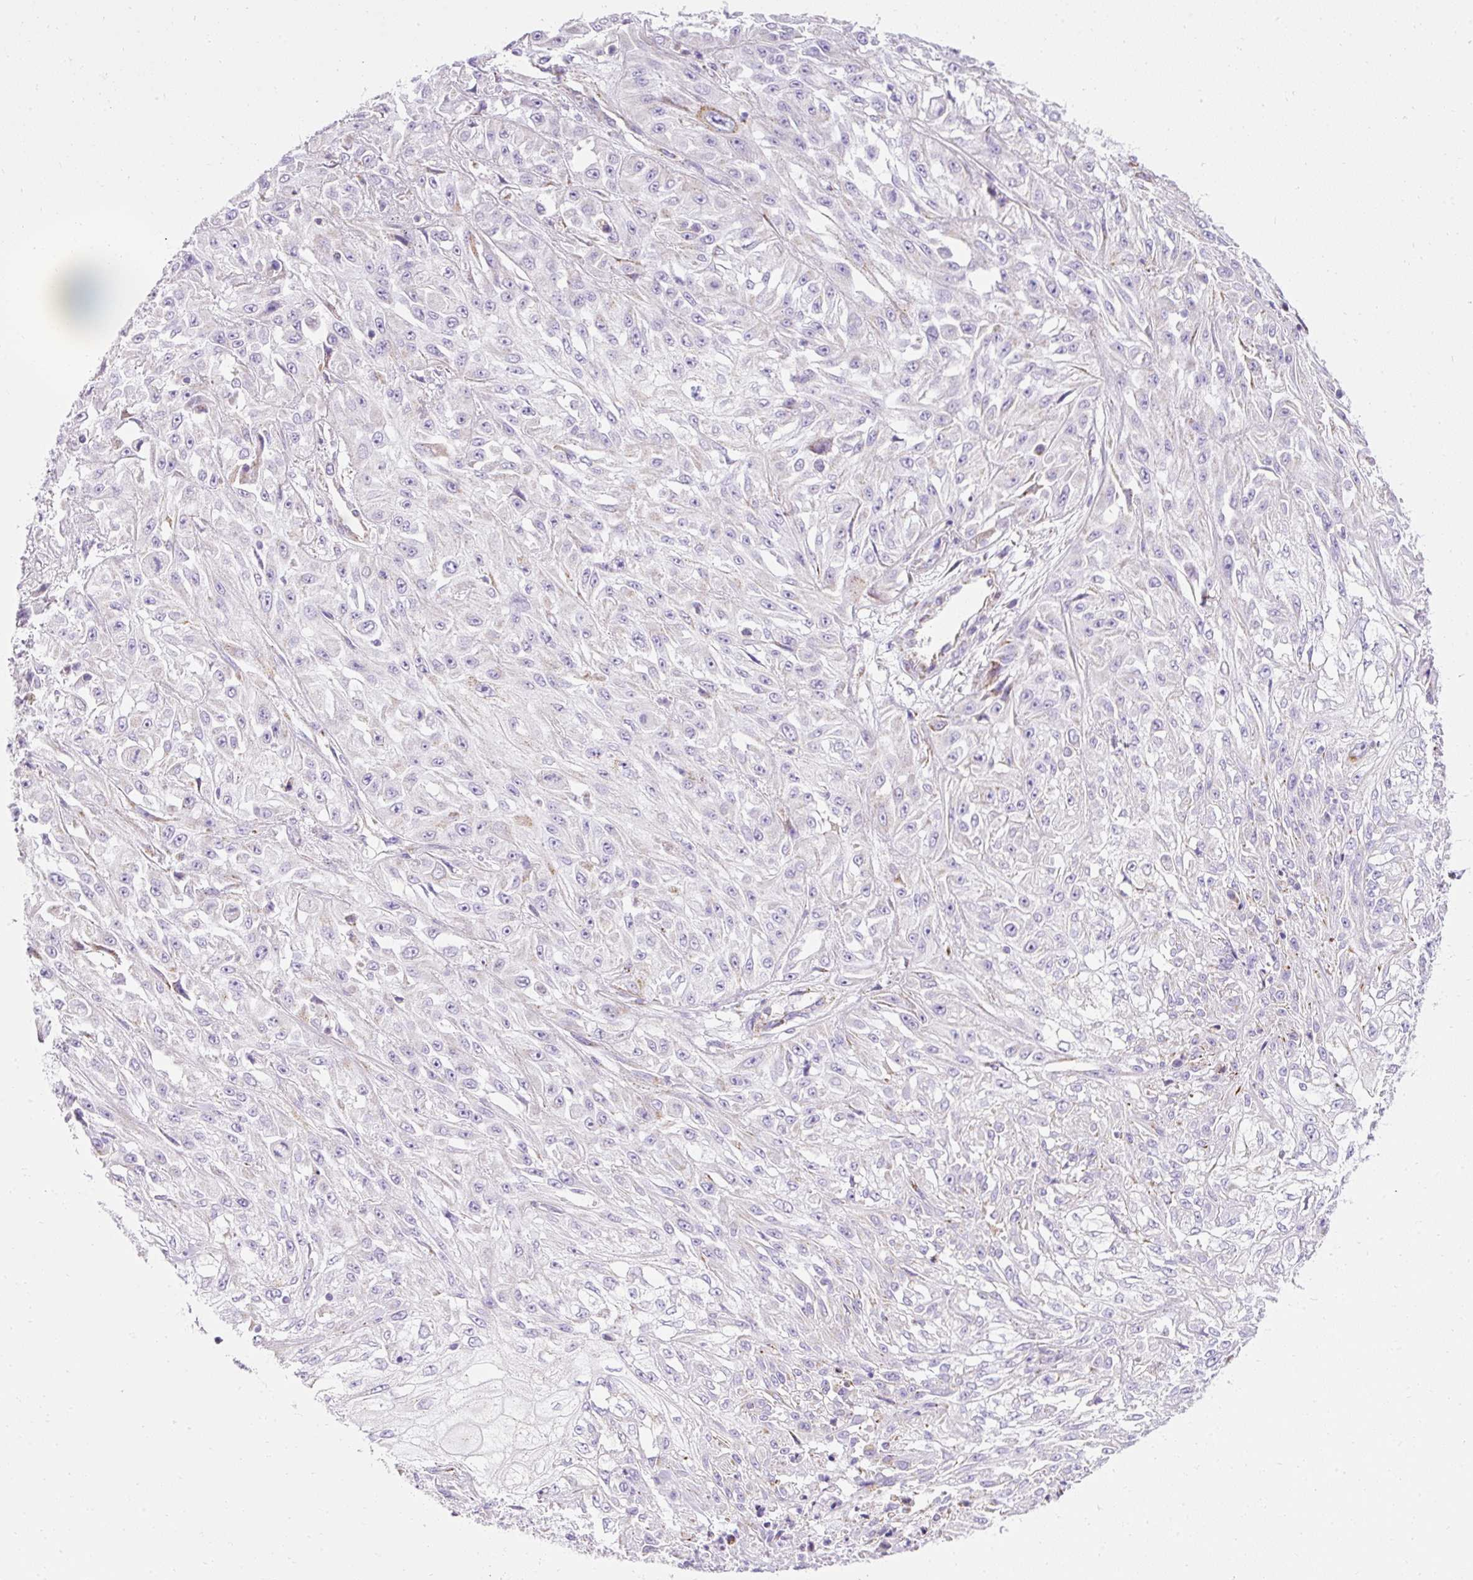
{"staining": {"intensity": "negative", "quantity": "none", "location": "none"}, "tissue": "skin cancer", "cell_type": "Tumor cells", "image_type": "cancer", "snomed": [{"axis": "morphology", "description": "Squamous cell carcinoma, NOS"}, {"axis": "morphology", "description": "Squamous cell carcinoma, metastatic, NOS"}, {"axis": "topography", "description": "Skin"}, {"axis": "topography", "description": "Lymph node"}], "caption": "Histopathology image shows no significant protein expression in tumor cells of skin cancer. Nuclei are stained in blue.", "gene": "PLPP2", "patient": {"sex": "male", "age": 75}}